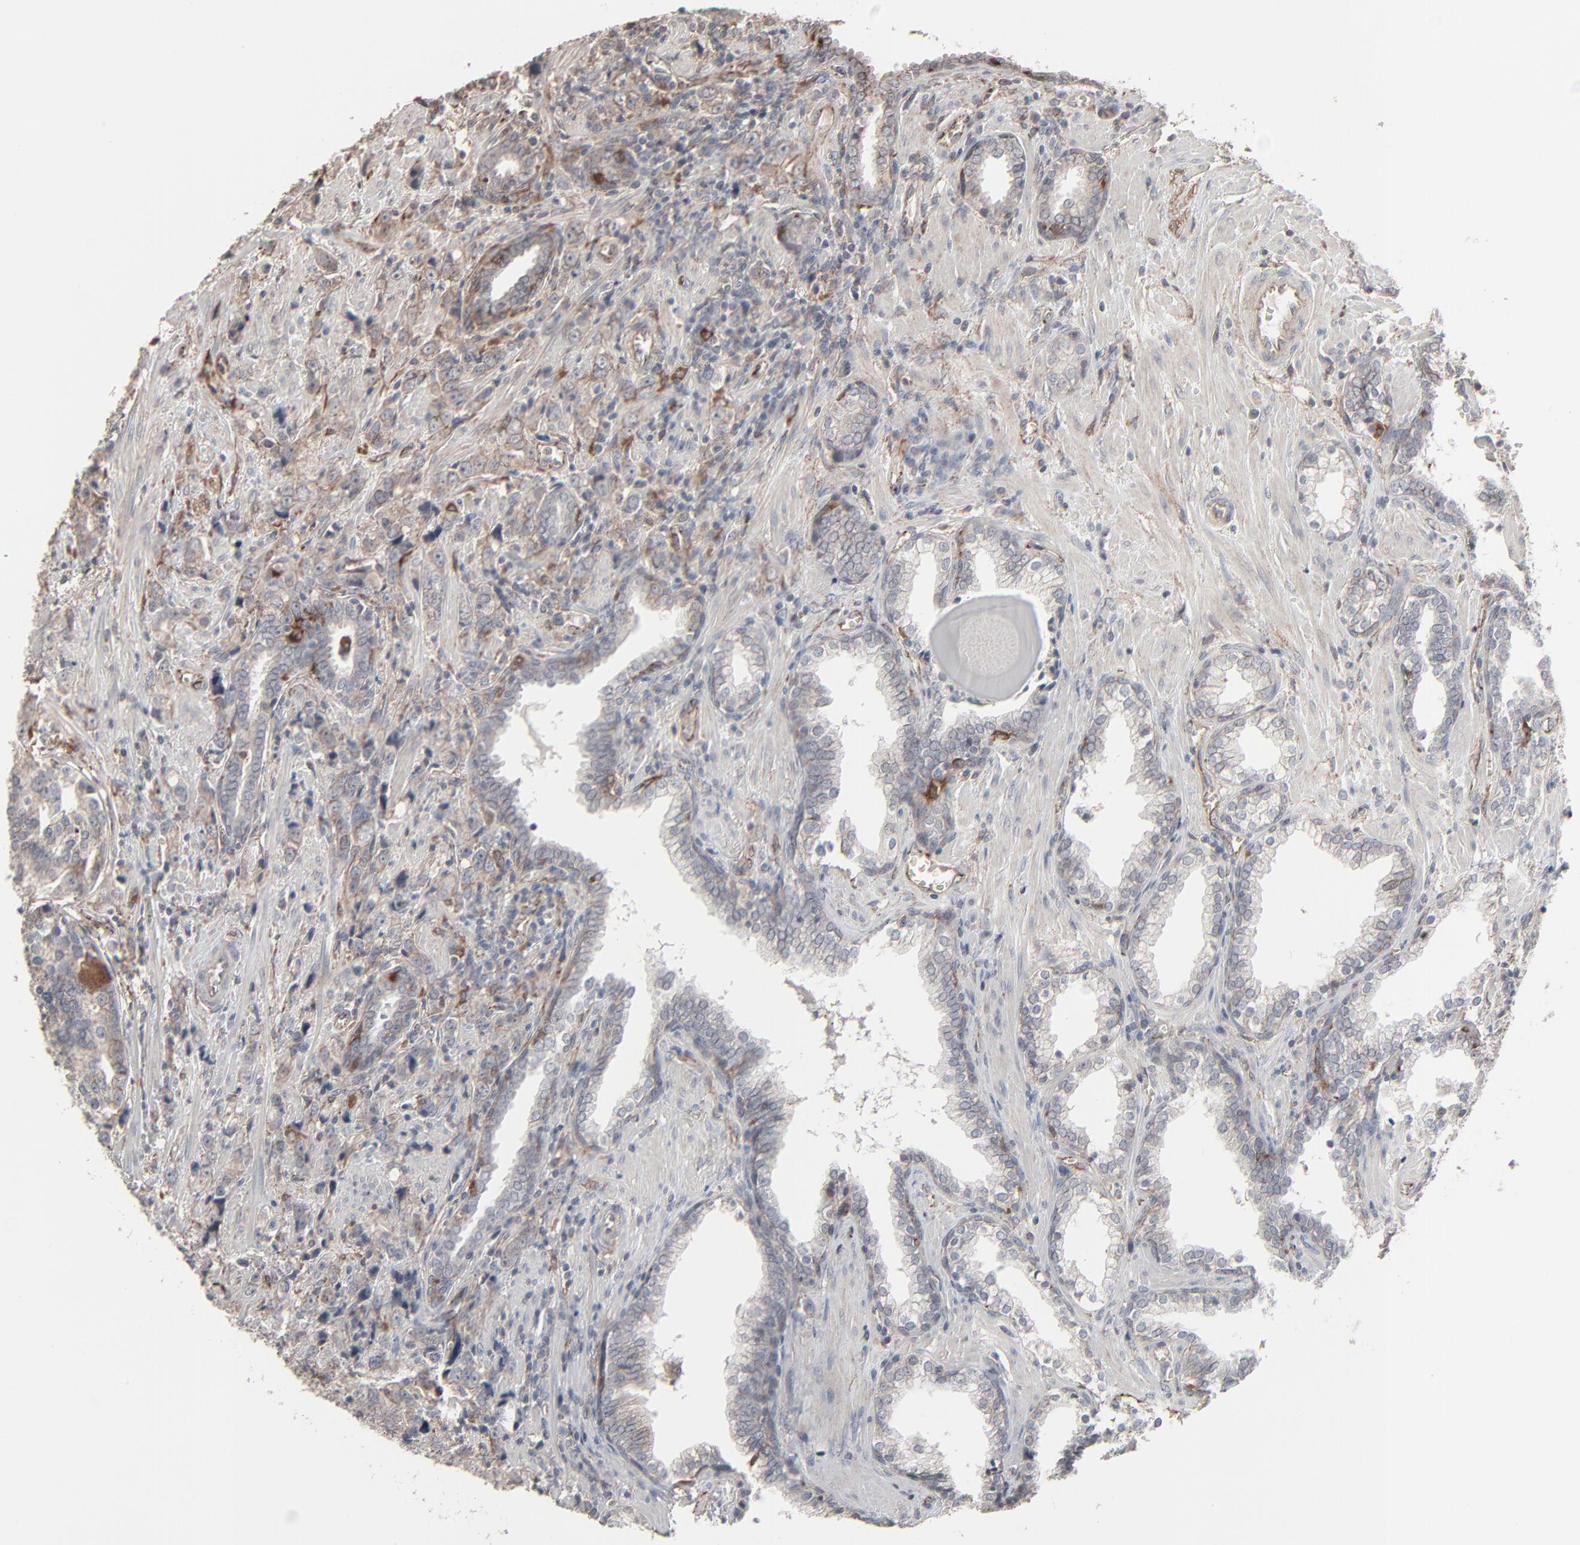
{"staining": {"intensity": "weak", "quantity": "<25%", "location": "cytoplasmic/membranous"}, "tissue": "prostate cancer", "cell_type": "Tumor cells", "image_type": "cancer", "snomed": [{"axis": "morphology", "description": "Adenocarcinoma, High grade"}, {"axis": "topography", "description": "Prostate"}], "caption": "Adenocarcinoma (high-grade) (prostate) was stained to show a protein in brown. There is no significant positivity in tumor cells.", "gene": "CTNND1", "patient": {"sex": "male", "age": 71}}